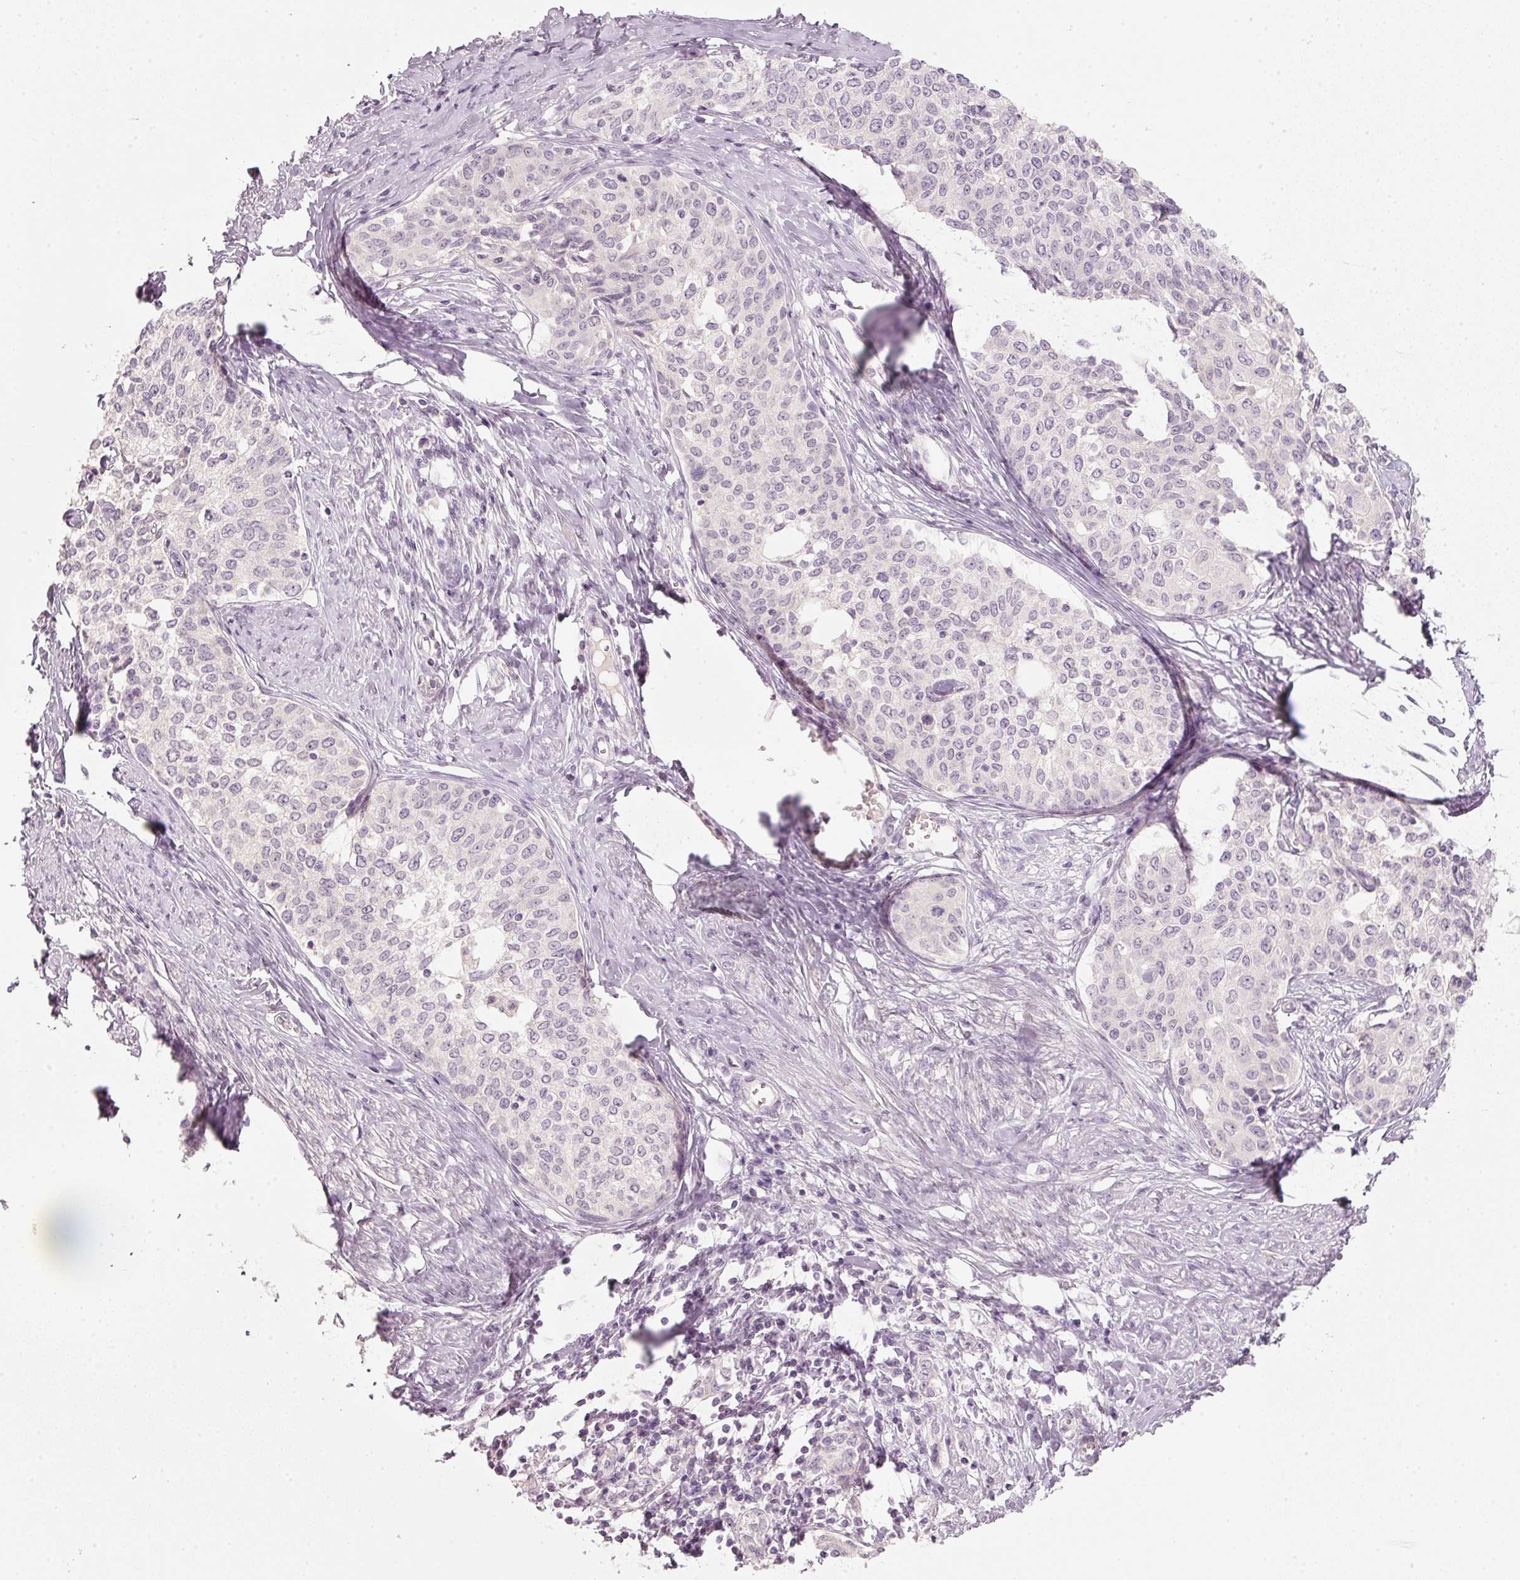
{"staining": {"intensity": "negative", "quantity": "none", "location": "none"}, "tissue": "cervical cancer", "cell_type": "Tumor cells", "image_type": "cancer", "snomed": [{"axis": "morphology", "description": "Squamous cell carcinoma, NOS"}, {"axis": "morphology", "description": "Adenocarcinoma, NOS"}, {"axis": "topography", "description": "Cervix"}], "caption": "IHC of human cervical adenocarcinoma reveals no expression in tumor cells.", "gene": "STEAP1", "patient": {"sex": "female", "age": 52}}